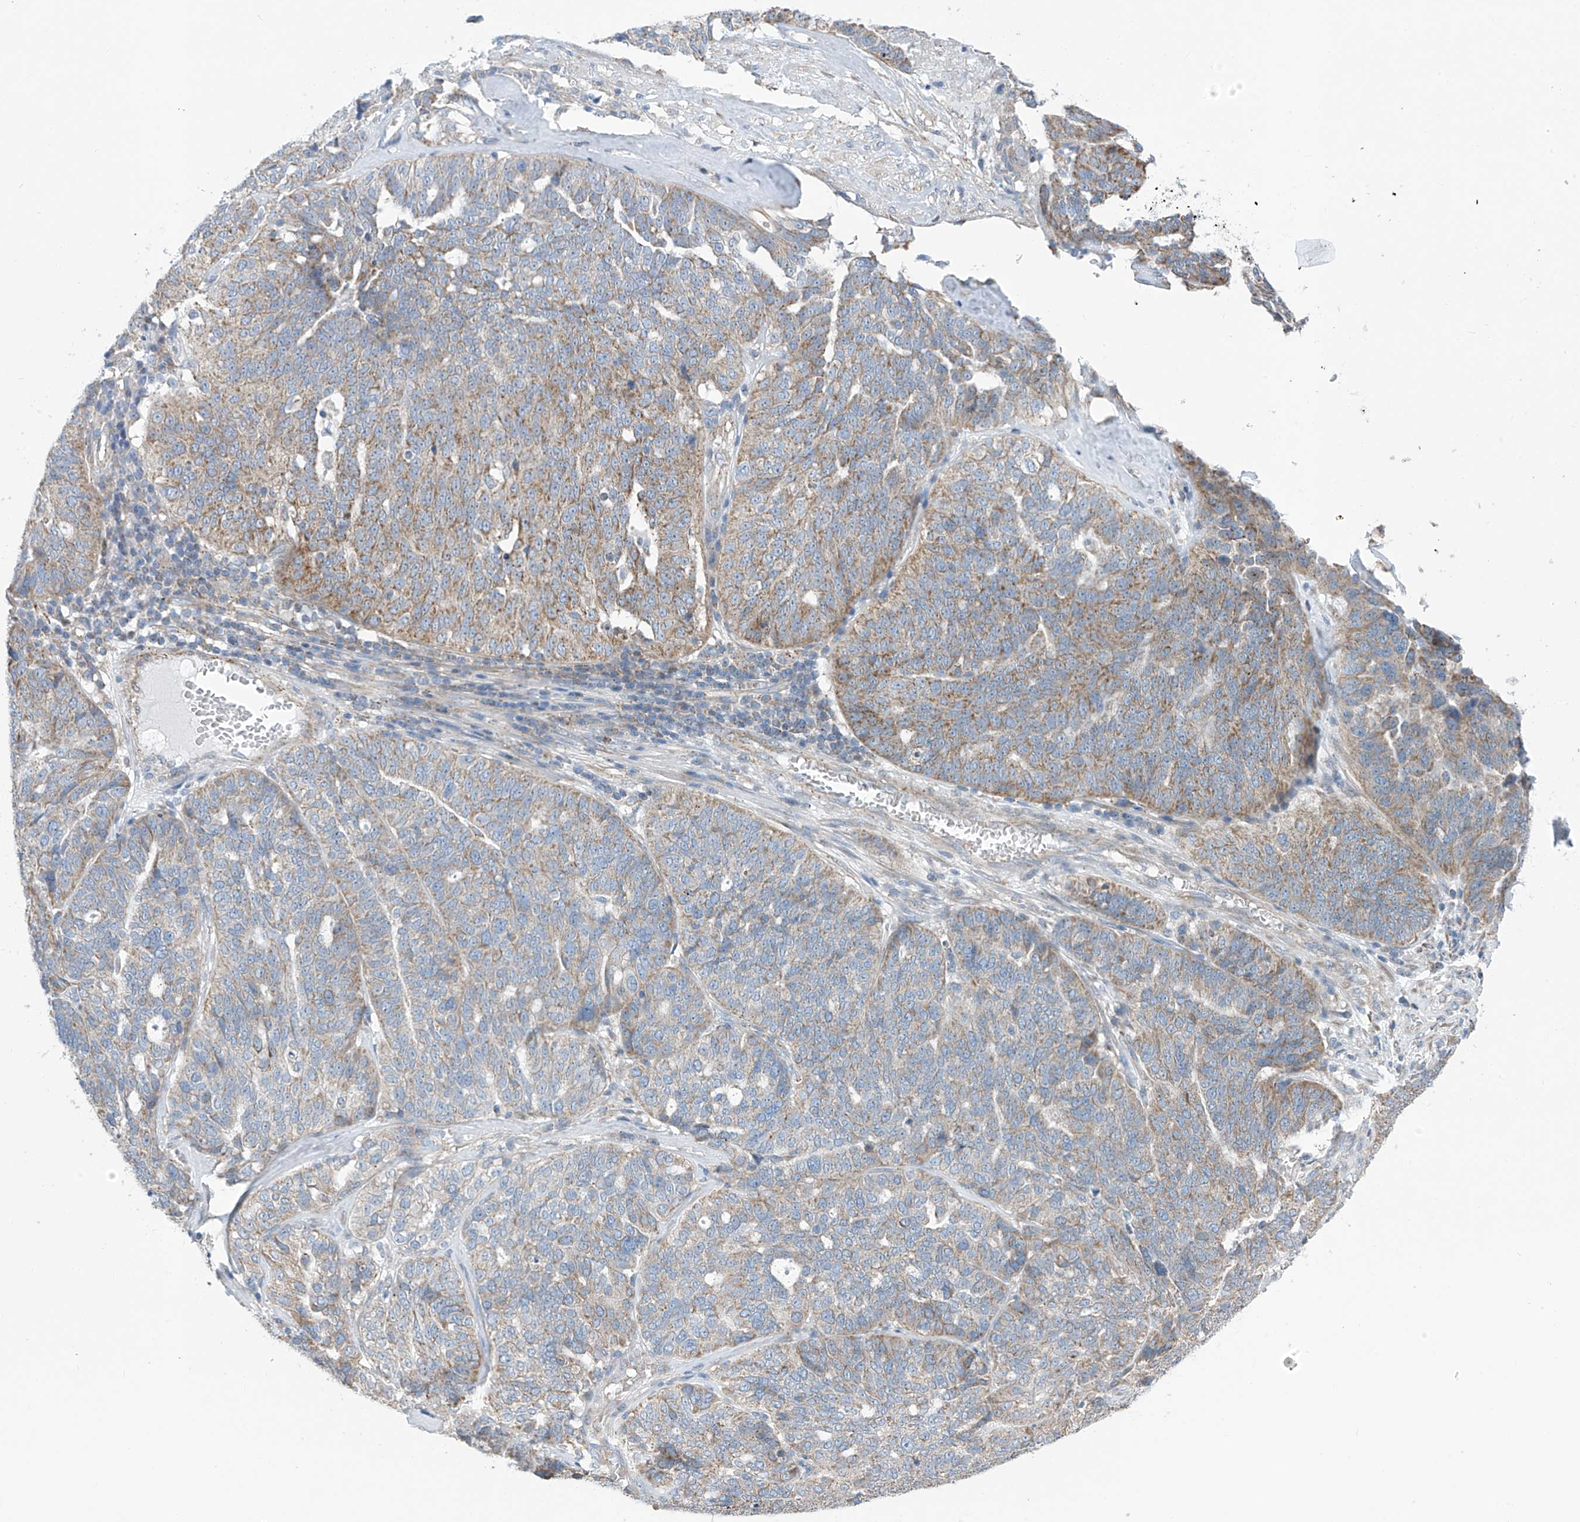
{"staining": {"intensity": "weak", "quantity": "25%-75%", "location": "cytoplasmic/membranous"}, "tissue": "ovarian cancer", "cell_type": "Tumor cells", "image_type": "cancer", "snomed": [{"axis": "morphology", "description": "Cystadenocarcinoma, serous, NOS"}, {"axis": "topography", "description": "Ovary"}], "caption": "Ovarian cancer (serous cystadenocarcinoma) tissue displays weak cytoplasmic/membranous staining in about 25%-75% of tumor cells, visualized by immunohistochemistry.", "gene": "EOMES", "patient": {"sex": "female", "age": 59}}